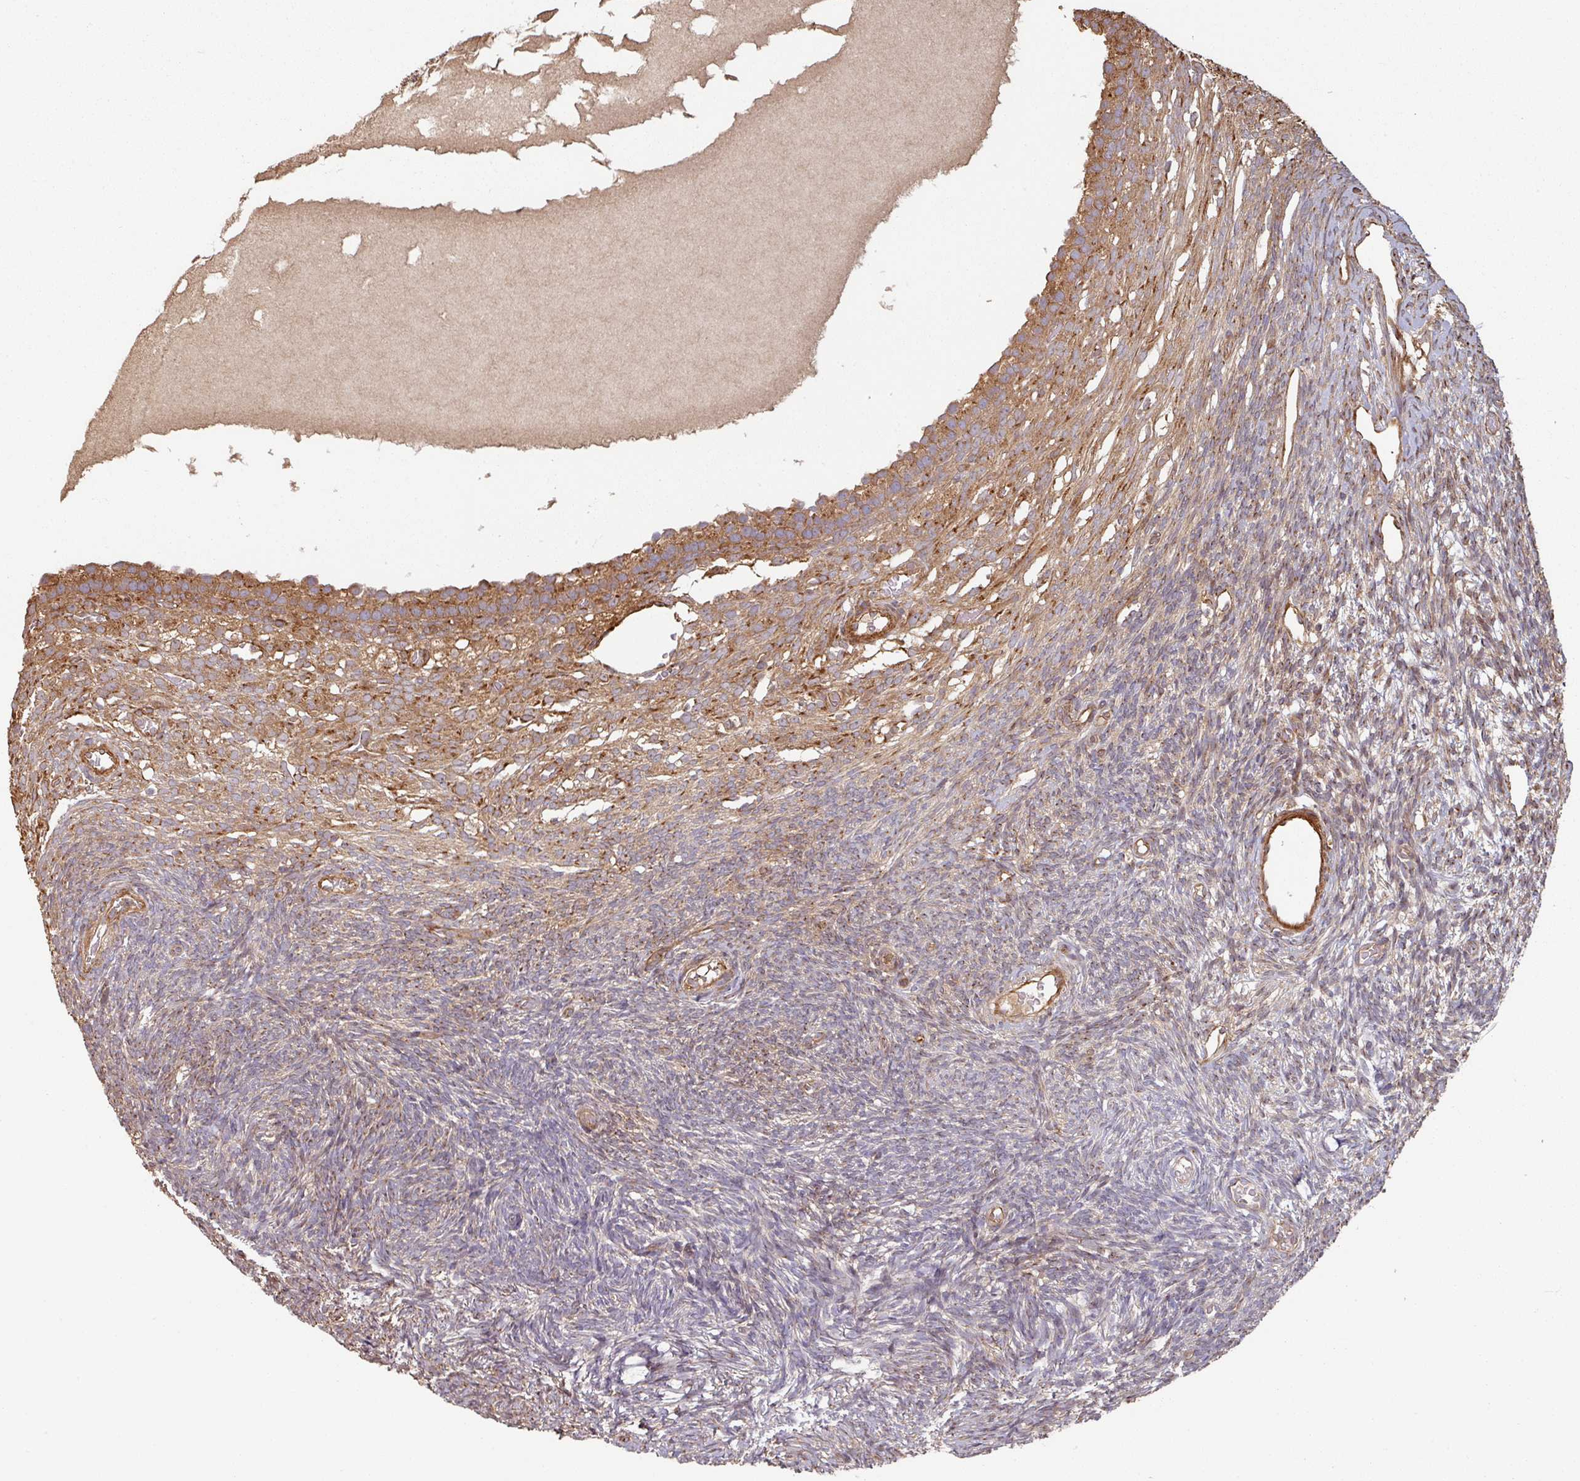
{"staining": {"intensity": "moderate", "quantity": "<25%", "location": "cytoplasmic/membranous"}, "tissue": "ovary", "cell_type": "Ovarian stroma cells", "image_type": "normal", "snomed": [{"axis": "morphology", "description": "Normal tissue, NOS"}, {"axis": "topography", "description": "Ovary"}], "caption": "Ovarian stroma cells display low levels of moderate cytoplasmic/membranous staining in about <25% of cells in normal ovary.", "gene": "SIK1", "patient": {"sex": "female", "age": 39}}